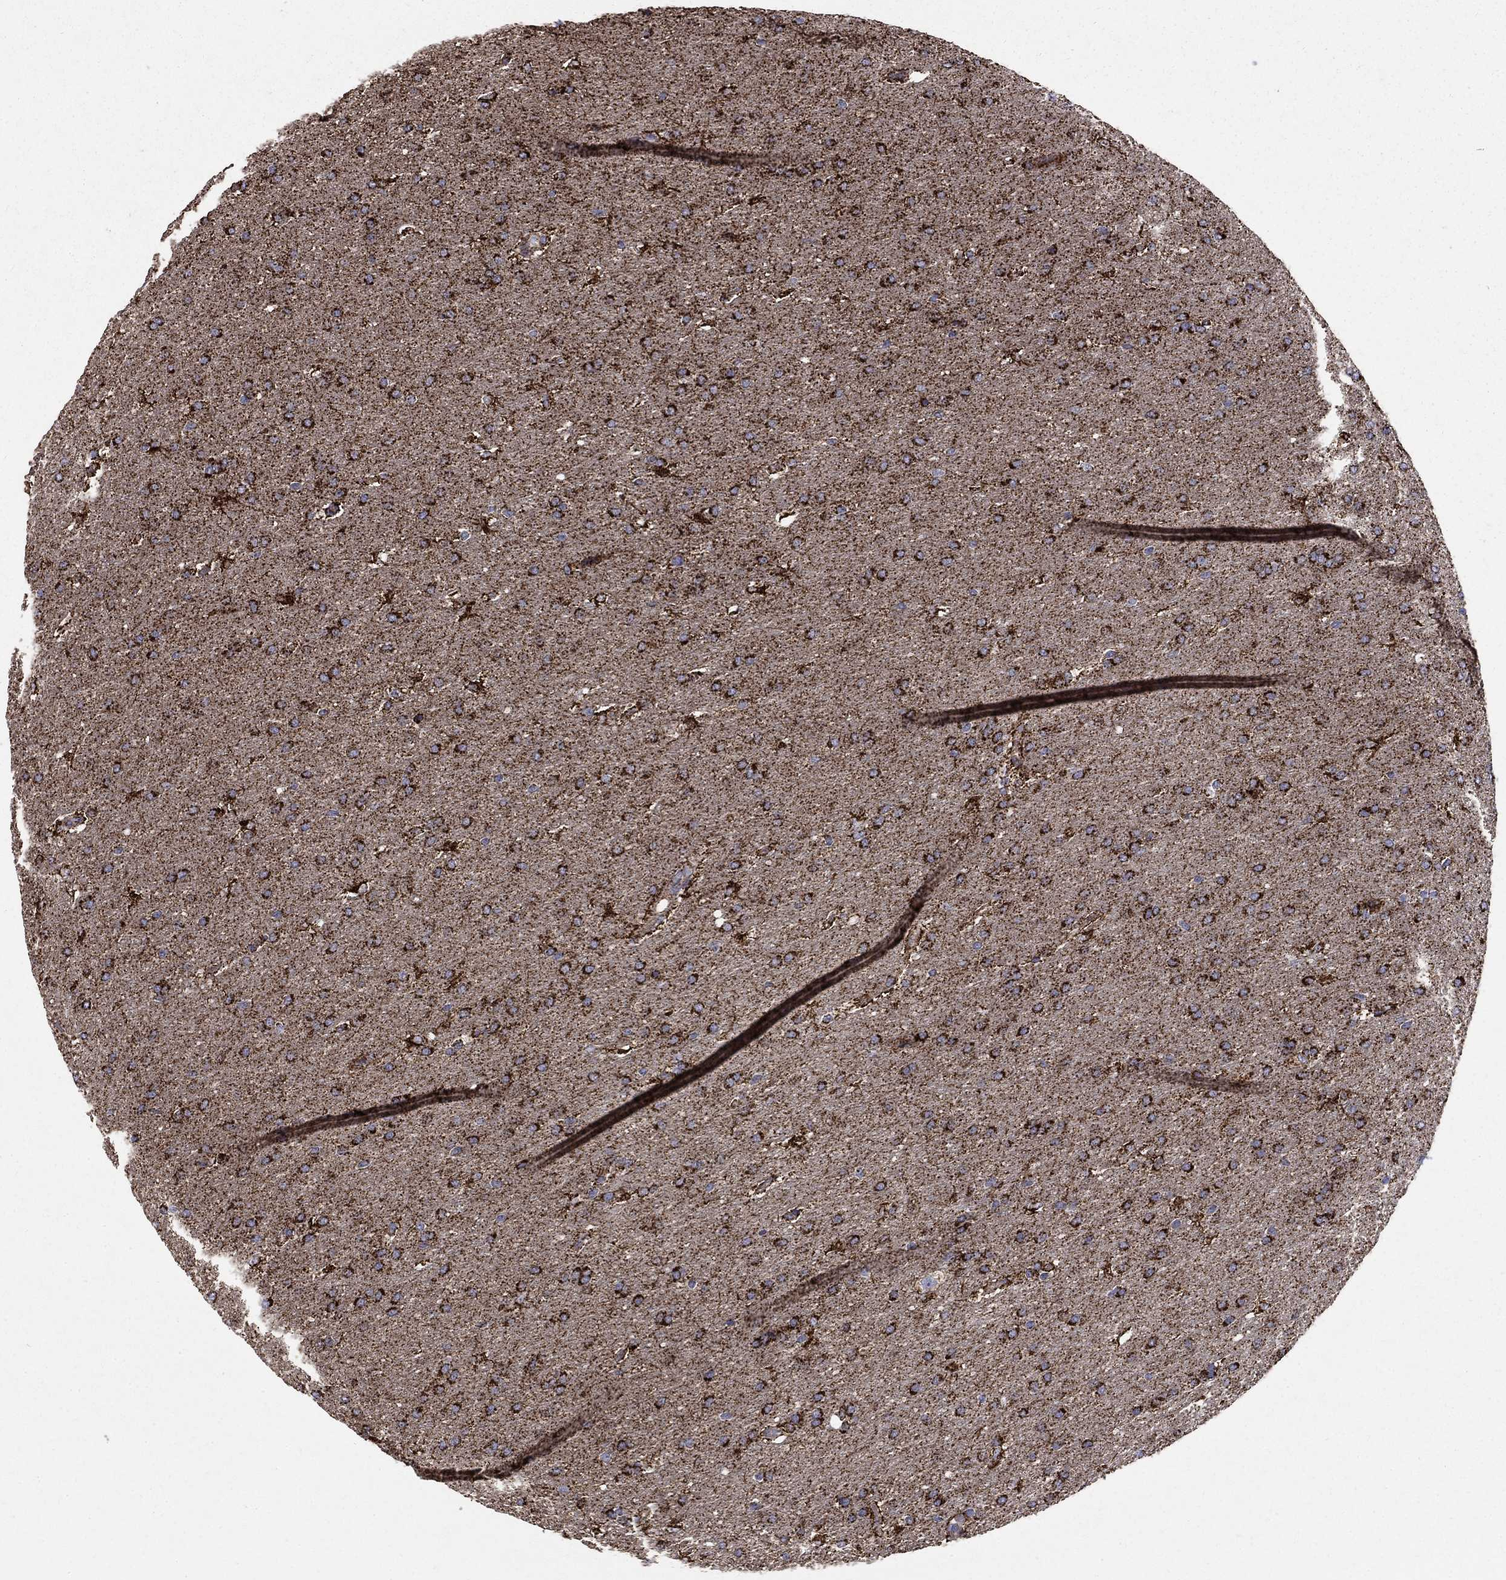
{"staining": {"intensity": "strong", "quantity": ">75%", "location": "cytoplasmic/membranous"}, "tissue": "glioma", "cell_type": "Tumor cells", "image_type": "cancer", "snomed": [{"axis": "morphology", "description": "Glioma, malignant, Low grade"}, {"axis": "topography", "description": "Brain"}], "caption": "Protein staining shows strong cytoplasmic/membranous staining in approximately >75% of tumor cells in glioma.", "gene": "GCSH", "patient": {"sex": "female", "age": 37}}